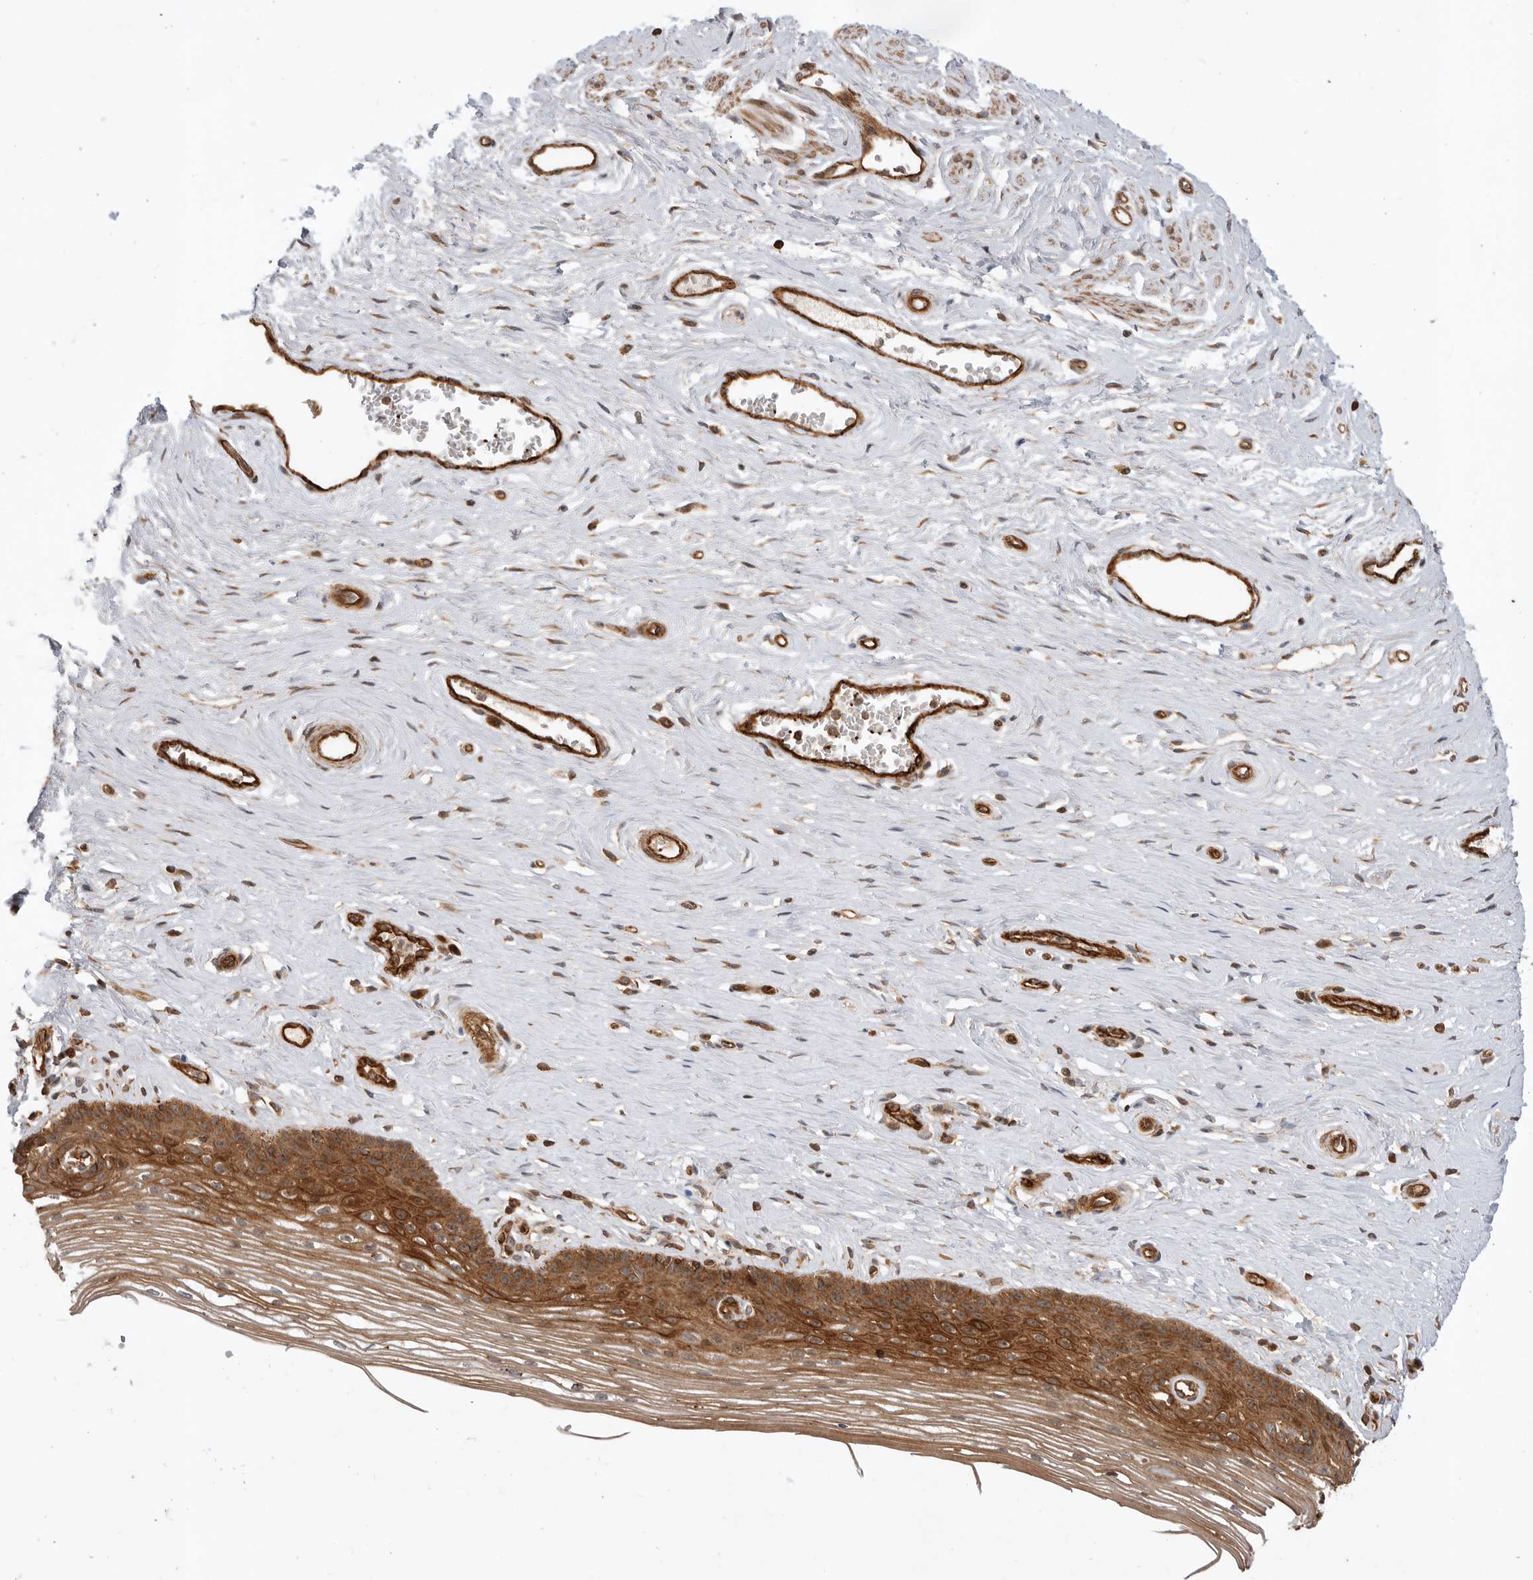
{"staining": {"intensity": "strong", "quantity": ">75%", "location": "cytoplasmic/membranous"}, "tissue": "vagina", "cell_type": "Squamous epithelial cells", "image_type": "normal", "snomed": [{"axis": "morphology", "description": "Normal tissue, NOS"}, {"axis": "topography", "description": "Vagina"}], "caption": "Immunohistochemistry (DAB) staining of unremarkable human vagina reveals strong cytoplasmic/membranous protein expression in about >75% of squamous epithelial cells.", "gene": "GPATCH2", "patient": {"sex": "female", "age": 46}}